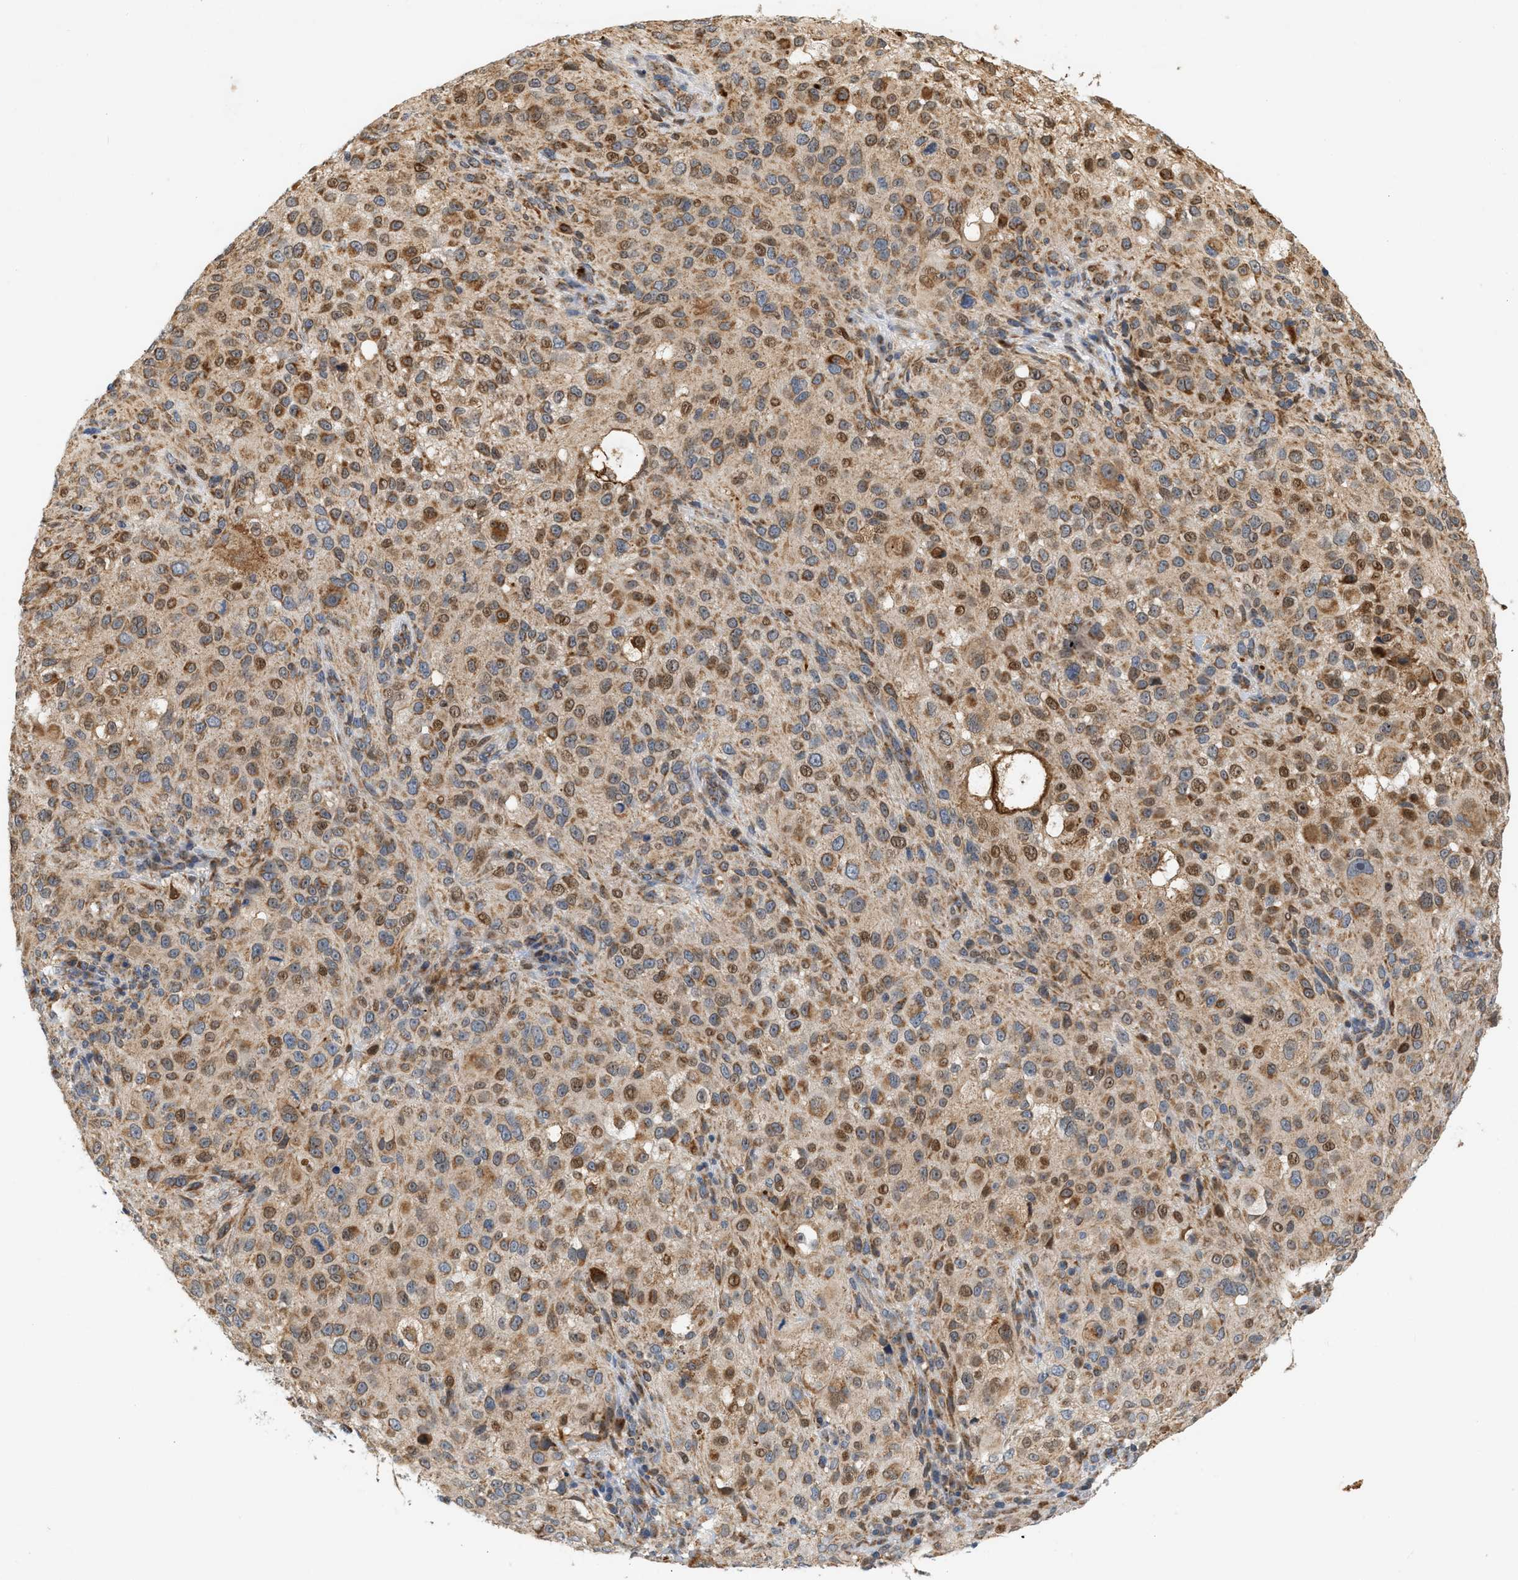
{"staining": {"intensity": "moderate", "quantity": ">75%", "location": "cytoplasmic/membranous"}, "tissue": "melanoma", "cell_type": "Tumor cells", "image_type": "cancer", "snomed": [{"axis": "morphology", "description": "Necrosis, NOS"}, {"axis": "morphology", "description": "Malignant melanoma, NOS"}, {"axis": "topography", "description": "Skin"}], "caption": "Tumor cells display medium levels of moderate cytoplasmic/membranous positivity in about >75% of cells in melanoma.", "gene": "MCU", "patient": {"sex": "female", "age": 87}}